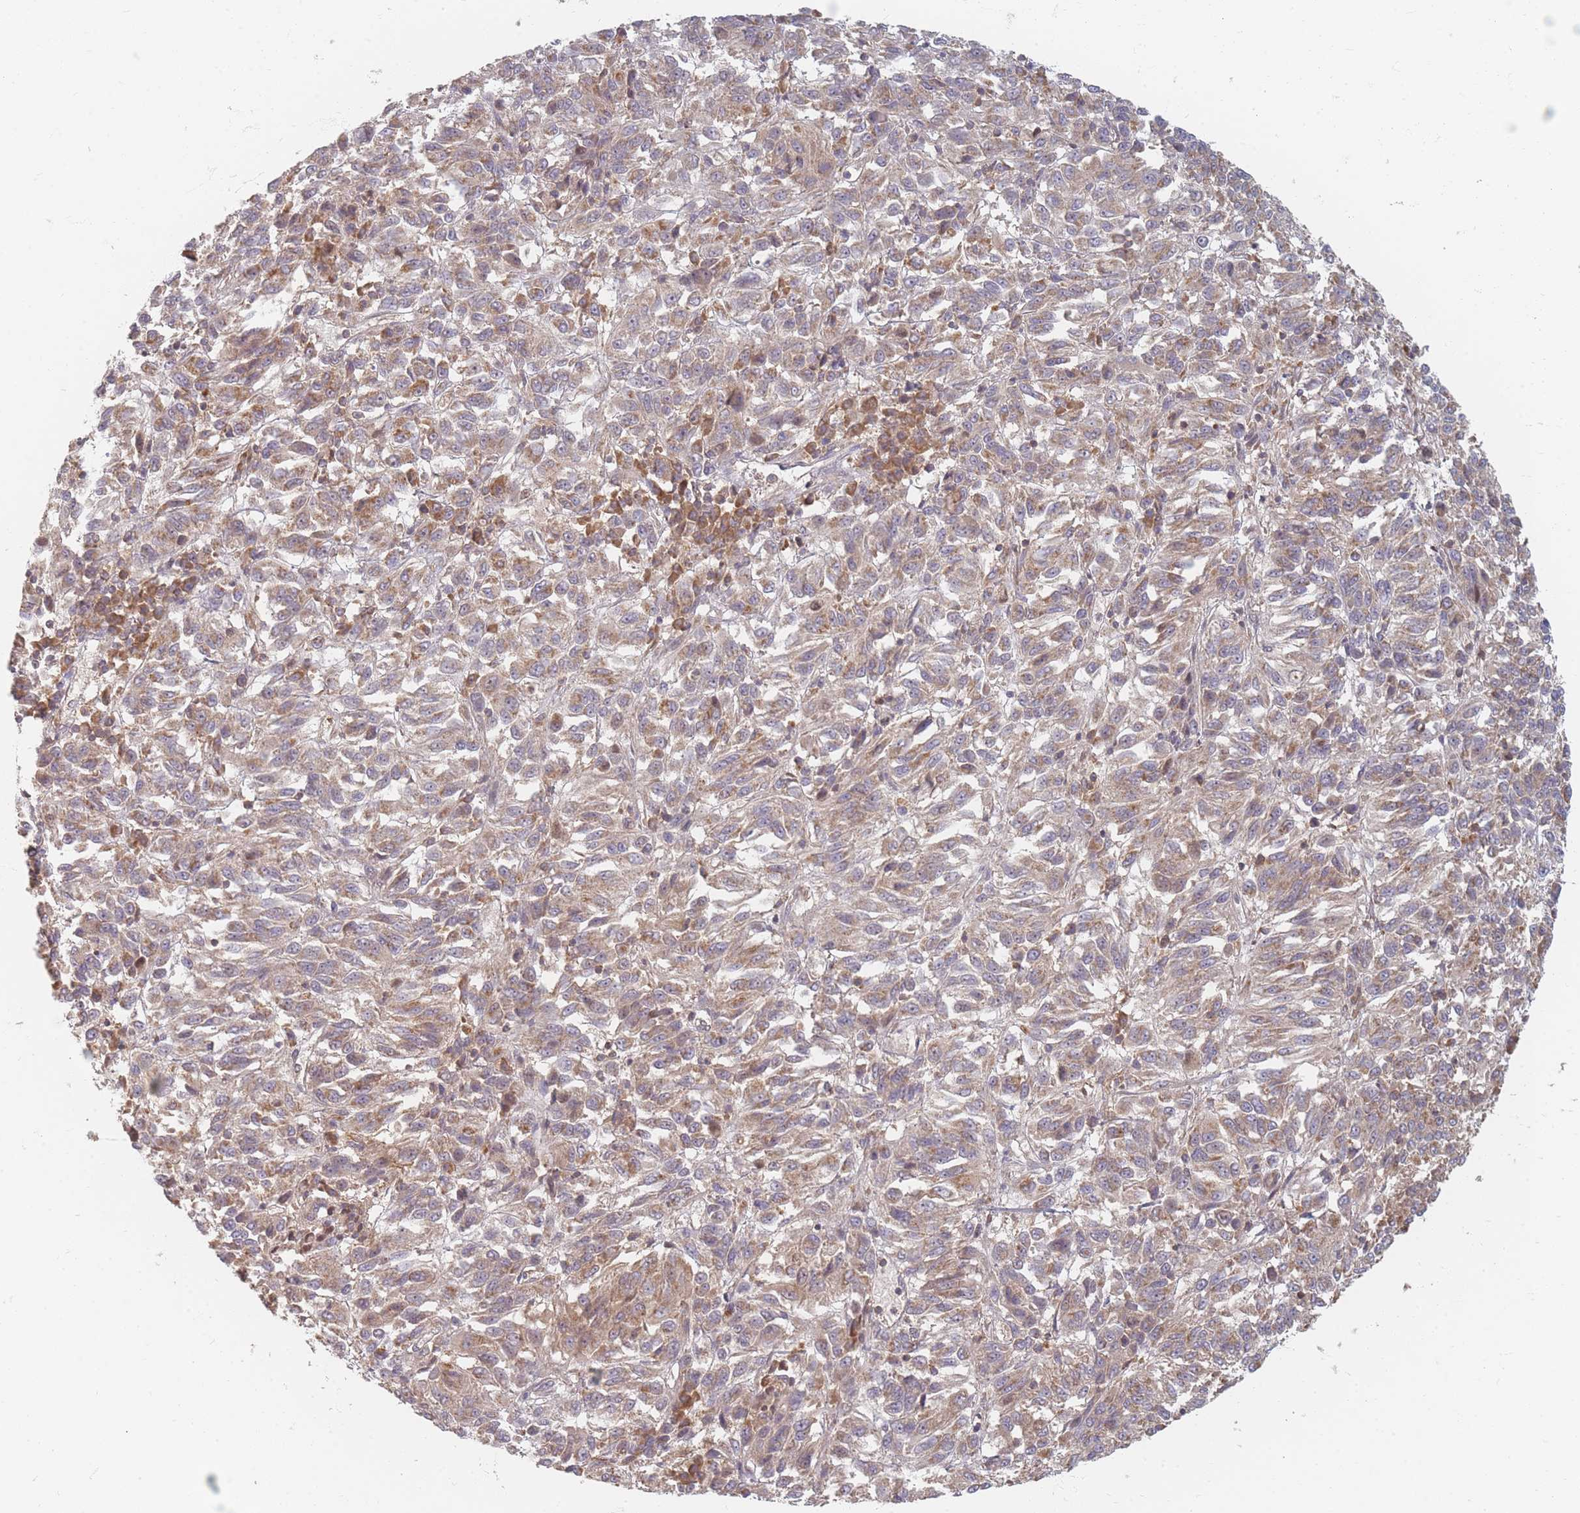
{"staining": {"intensity": "moderate", "quantity": "25%-75%", "location": "cytoplasmic/membranous"}, "tissue": "melanoma", "cell_type": "Tumor cells", "image_type": "cancer", "snomed": [{"axis": "morphology", "description": "Malignant melanoma, Metastatic site"}, {"axis": "topography", "description": "Lung"}], "caption": "High-magnification brightfield microscopy of malignant melanoma (metastatic site) stained with DAB (brown) and counterstained with hematoxylin (blue). tumor cells exhibit moderate cytoplasmic/membranous staining is identified in approximately25%-75% of cells.", "gene": "SLC35F3", "patient": {"sex": "male", "age": 64}}